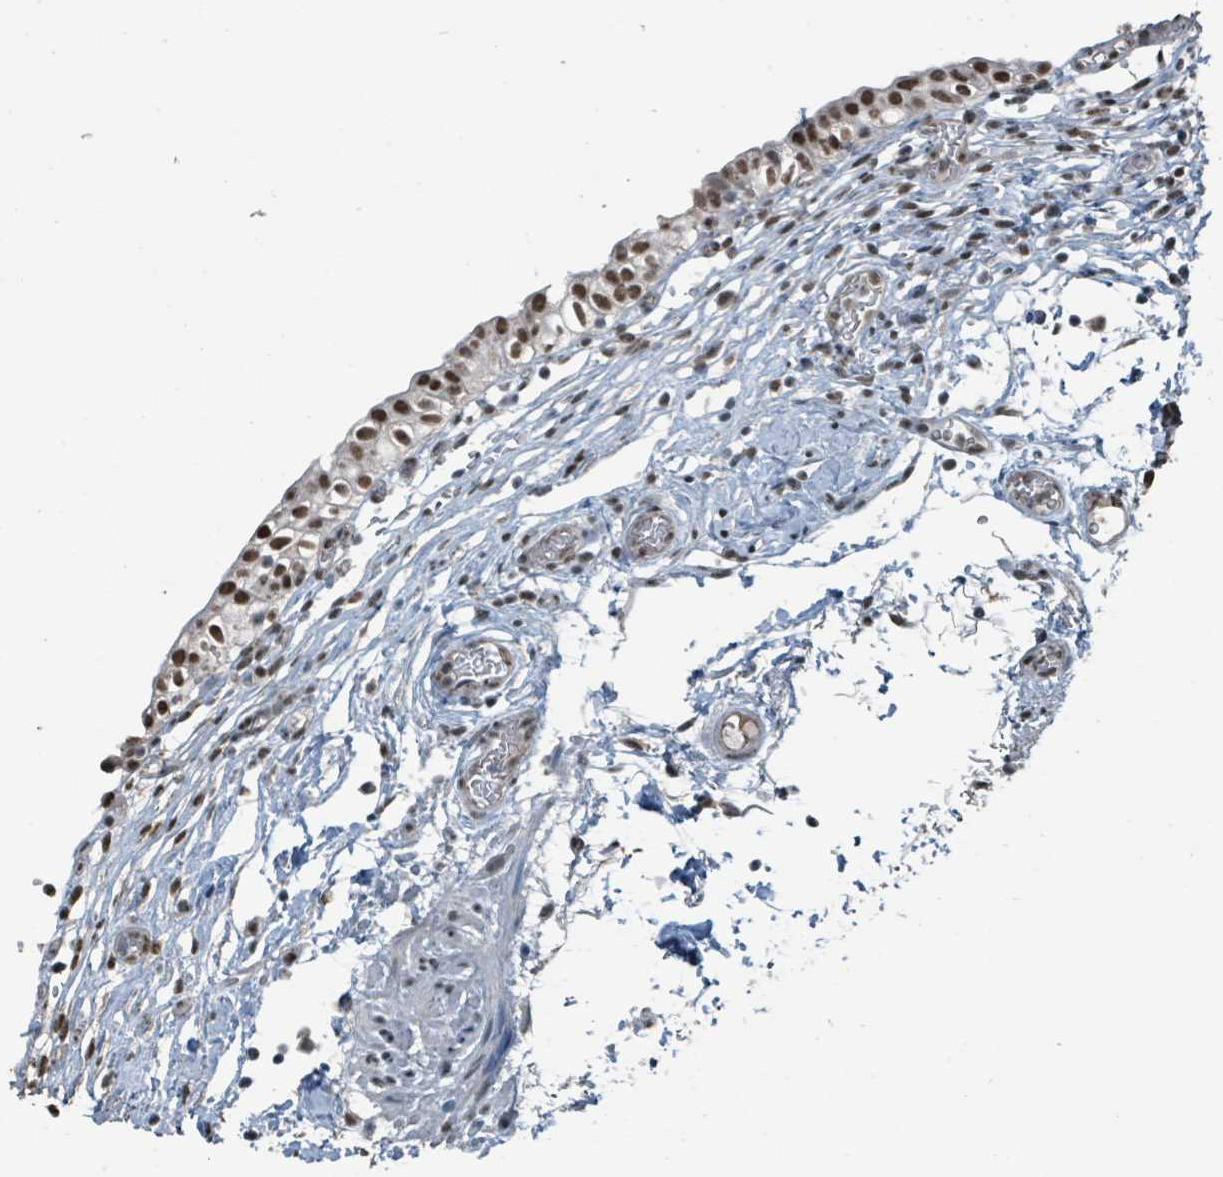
{"staining": {"intensity": "strong", "quantity": ">75%", "location": "nuclear"}, "tissue": "urinary bladder", "cell_type": "Urothelial cells", "image_type": "normal", "snomed": [{"axis": "morphology", "description": "Normal tissue, NOS"}, {"axis": "topography", "description": "Urinary bladder"}, {"axis": "topography", "description": "Peripheral nerve tissue"}], "caption": "Urinary bladder was stained to show a protein in brown. There is high levels of strong nuclear positivity in about >75% of urothelial cells. Immunohistochemistry stains the protein of interest in brown and the nuclei are stained blue.", "gene": "PHIP", "patient": {"sex": "male", "age": 55}}